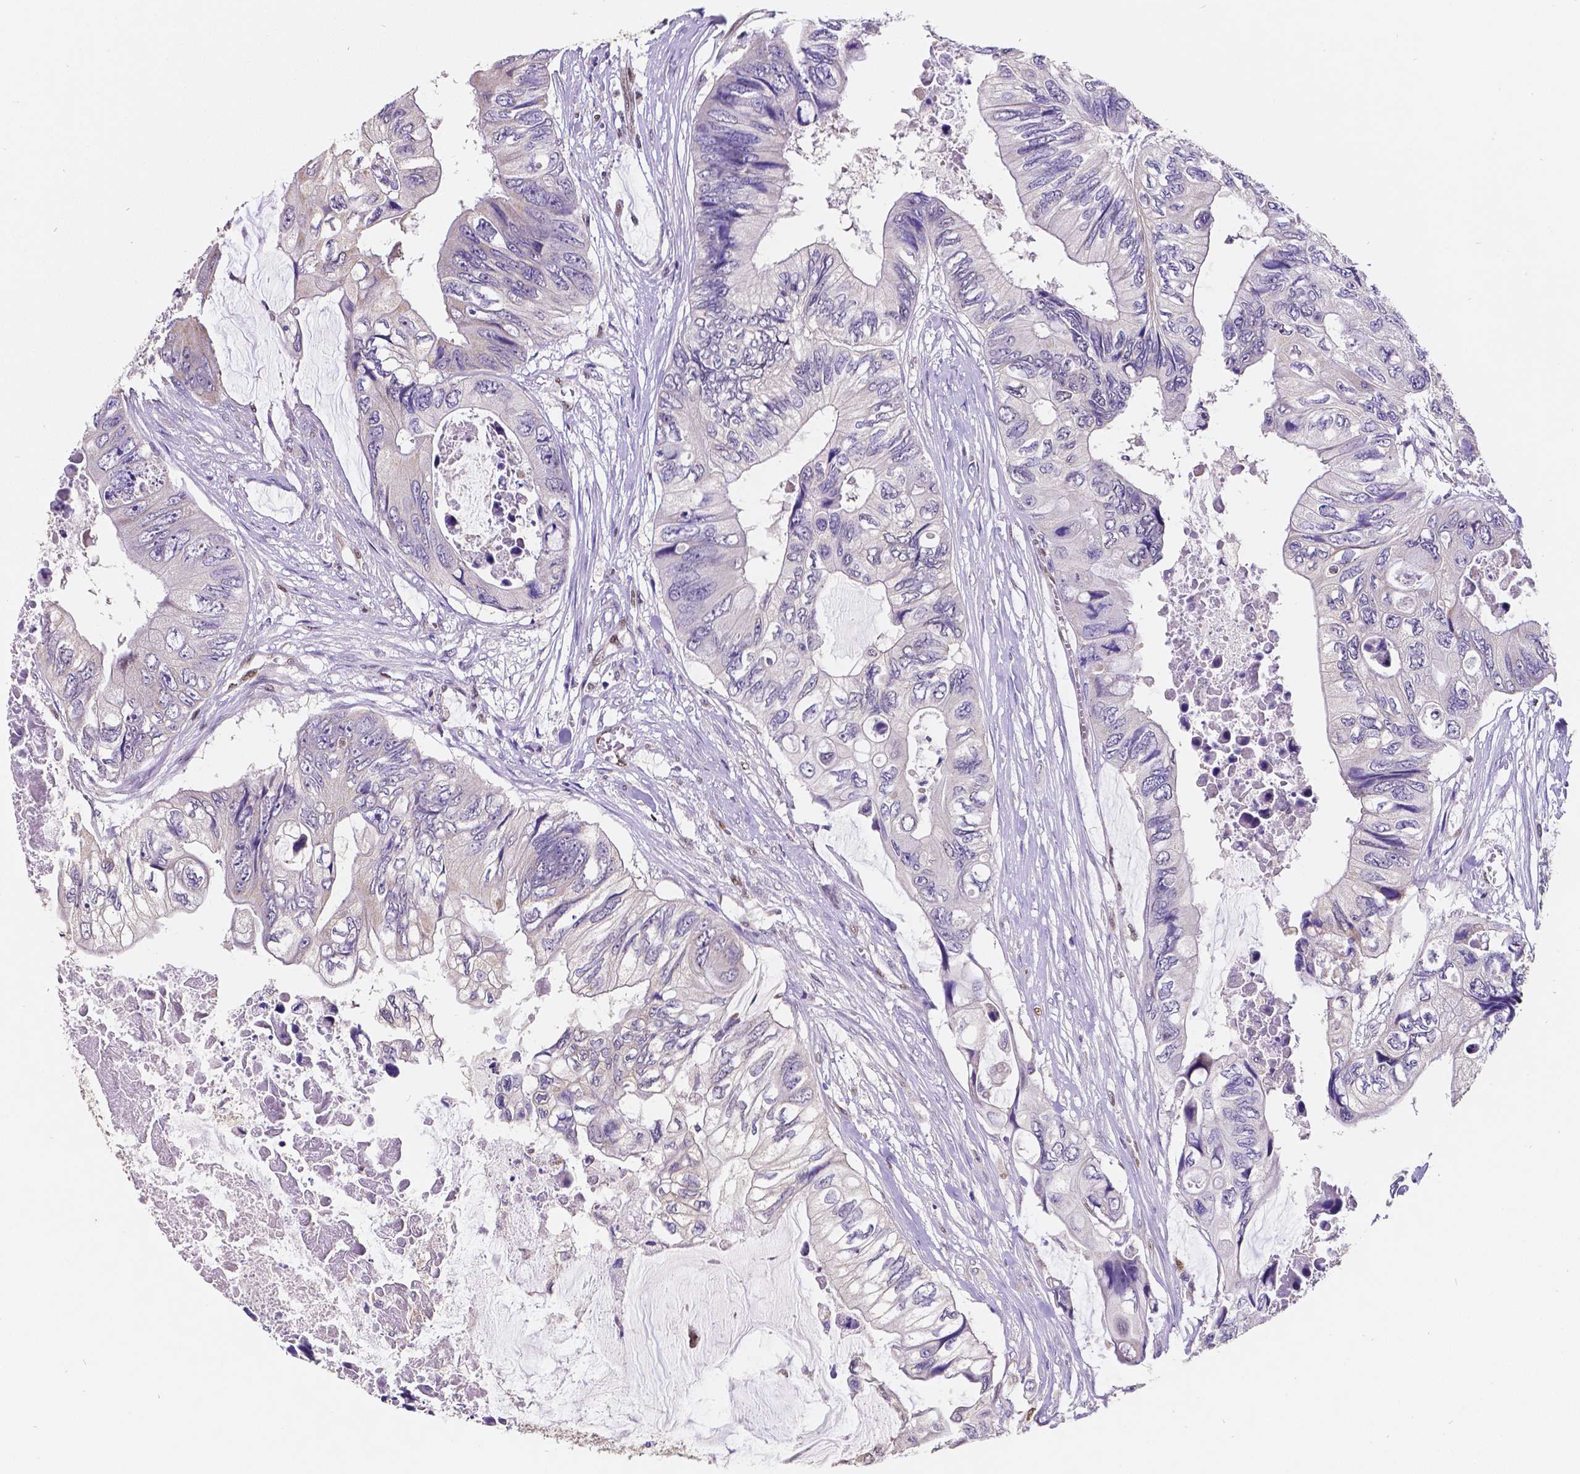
{"staining": {"intensity": "negative", "quantity": "none", "location": "none"}, "tissue": "colorectal cancer", "cell_type": "Tumor cells", "image_type": "cancer", "snomed": [{"axis": "morphology", "description": "Adenocarcinoma, NOS"}, {"axis": "topography", "description": "Rectum"}], "caption": "This is an immunohistochemistry histopathology image of human colorectal cancer (adenocarcinoma). There is no staining in tumor cells.", "gene": "MEF2C", "patient": {"sex": "male", "age": 63}}